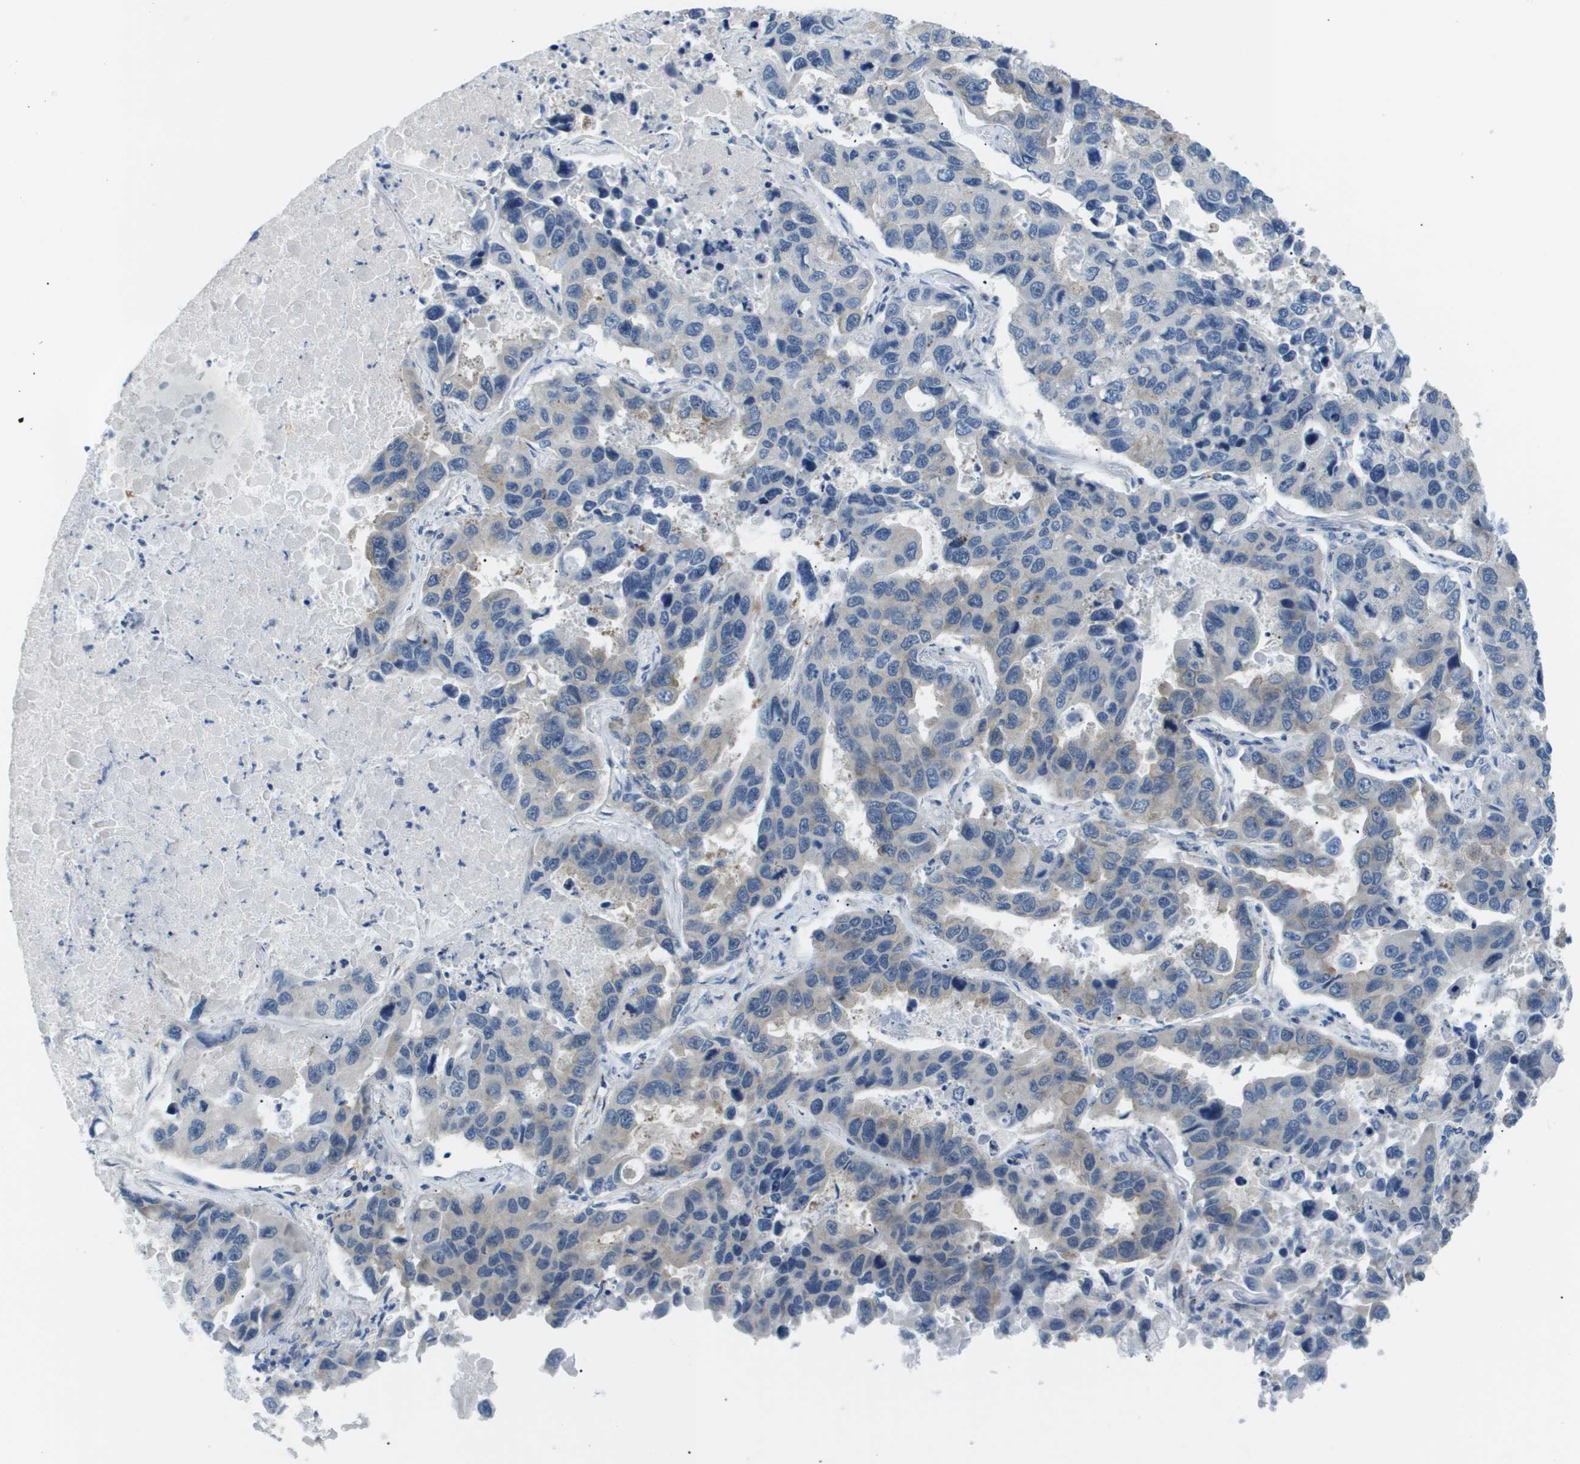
{"staining": {"intensity": "negative", "quantity": "none", "location": "none"}, "tissue": "lung cancer", "cell_type": "Tumor cells", "image_type": "cancer", "snomed": [{"axis": "morphology", "description": "Adenocarcinoma, NOS"}, {"axis": "topography", "description": "Lung"}], "caption": "IHC micrograph of neoplastic tissue: adenocarcinoma (lung) stained with DAB reveals no significant protein expression in tumor cells.", "gene": "OTUD5", "patient": {"sex": "male", "age": 64}}